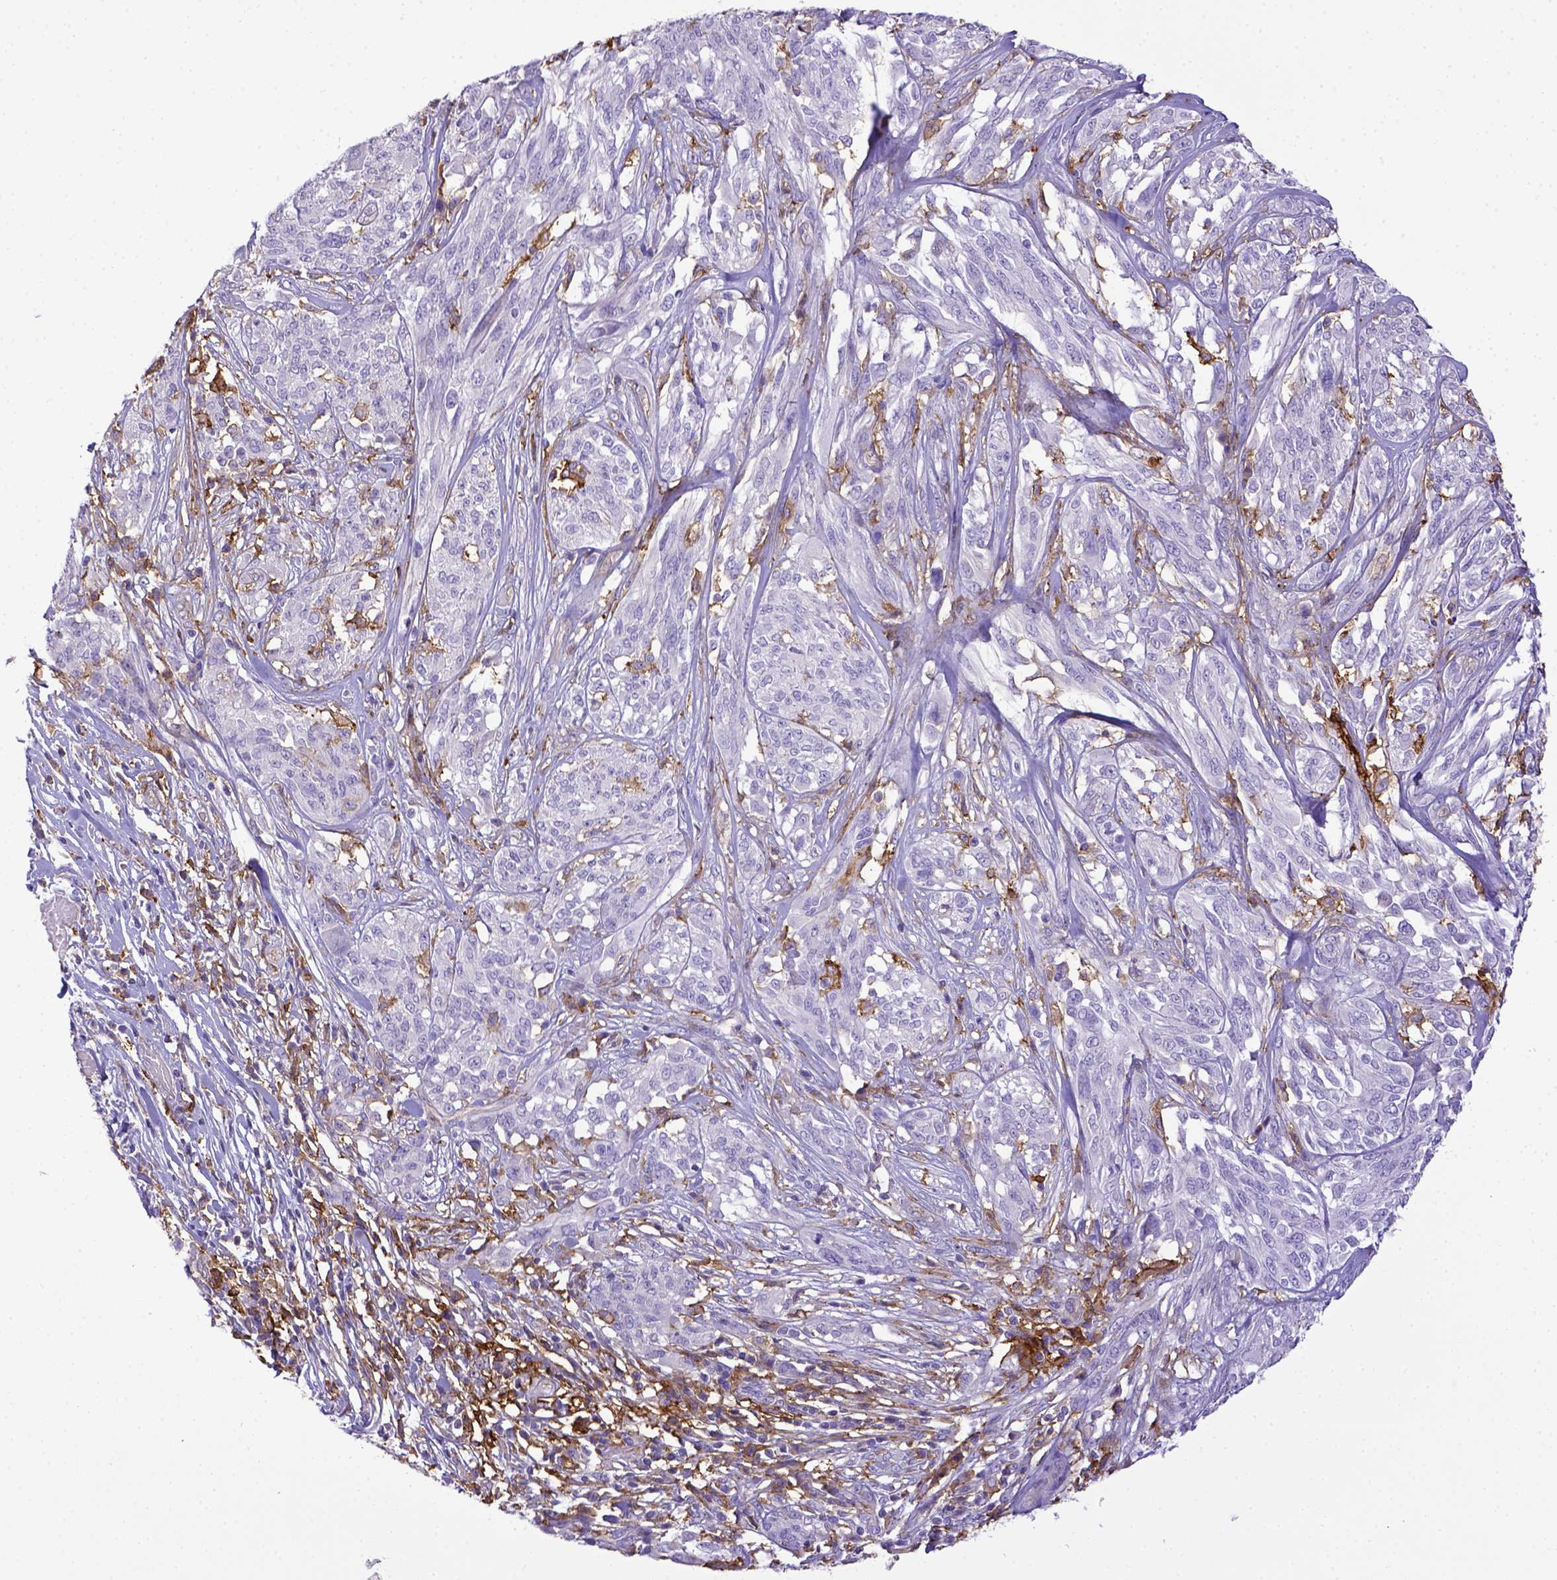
{"staining": {"intensity": "negative", "quantity": "none", "location": "none"}, "tissue": "melanoma", "cell_type": "Tumor cells", "image_type": "cancer", "snomed": [{"axis": "morphology", "description": "Malignant melanoma, NOS"}, {"axis": "topography", "description": "Skin"}], "caption": "Tumor cells show no significant staining in melanoma. Nuclei are stained in blue.", "gene": "CD40", "patient": {"sex": "female", "age": 91}}